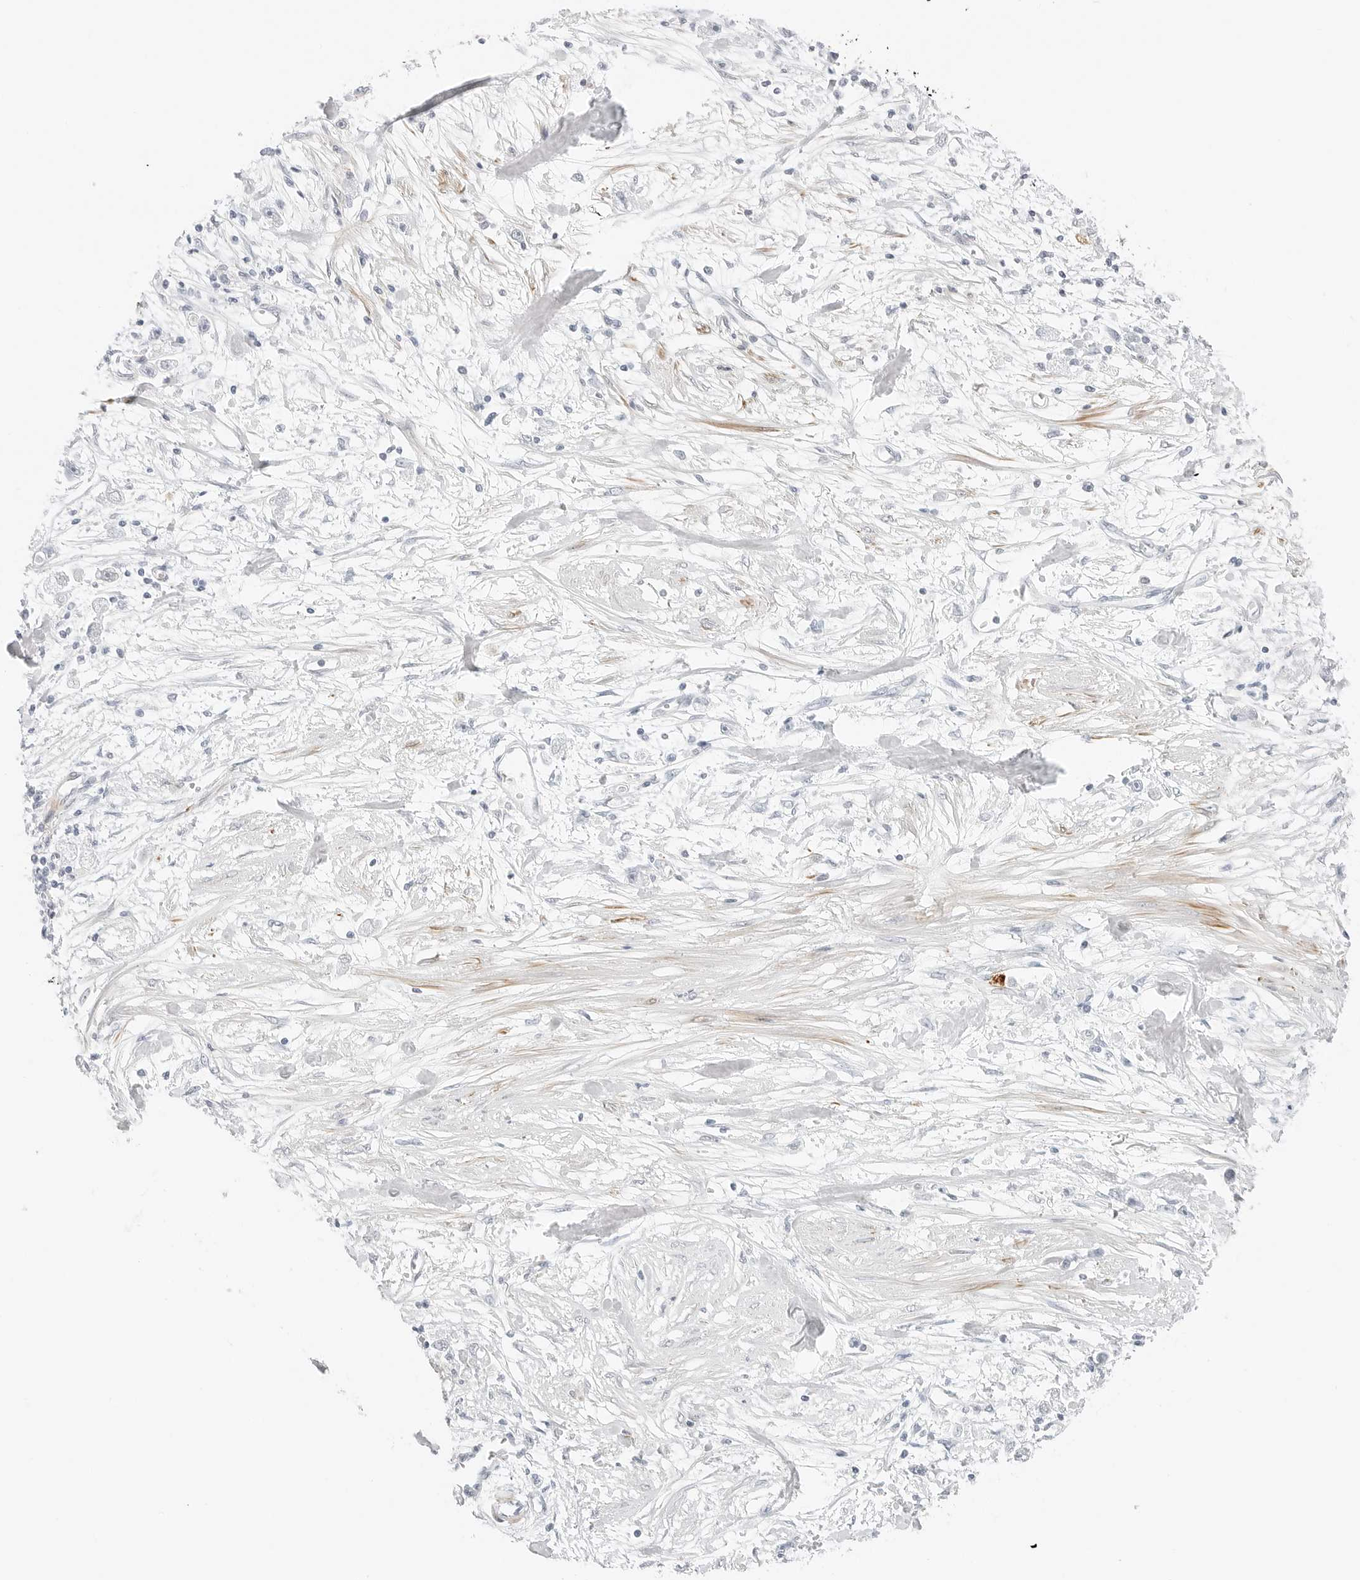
{"staining": {"intensity": "negative", "quantity": "none", "location": "none"}, "tissue": "stomach cancer", "cell_type": "Tumor cells", "image_type": "cancer", "snomed": [{"axis": "morphology", "description": "Adenocarcinoma, NOS"}, {"axis": "topography", "description": "Stomach"}], "caption": "Immunohistochemistry histopathology image of neoplastic tissue: stomach cancer stained with DAB (3,3'-diaminobenzidine) exhibits no significant protein staining in tumor cells.", "gene": "IQCC", "patient": {"sex": "female", "age": 59}}